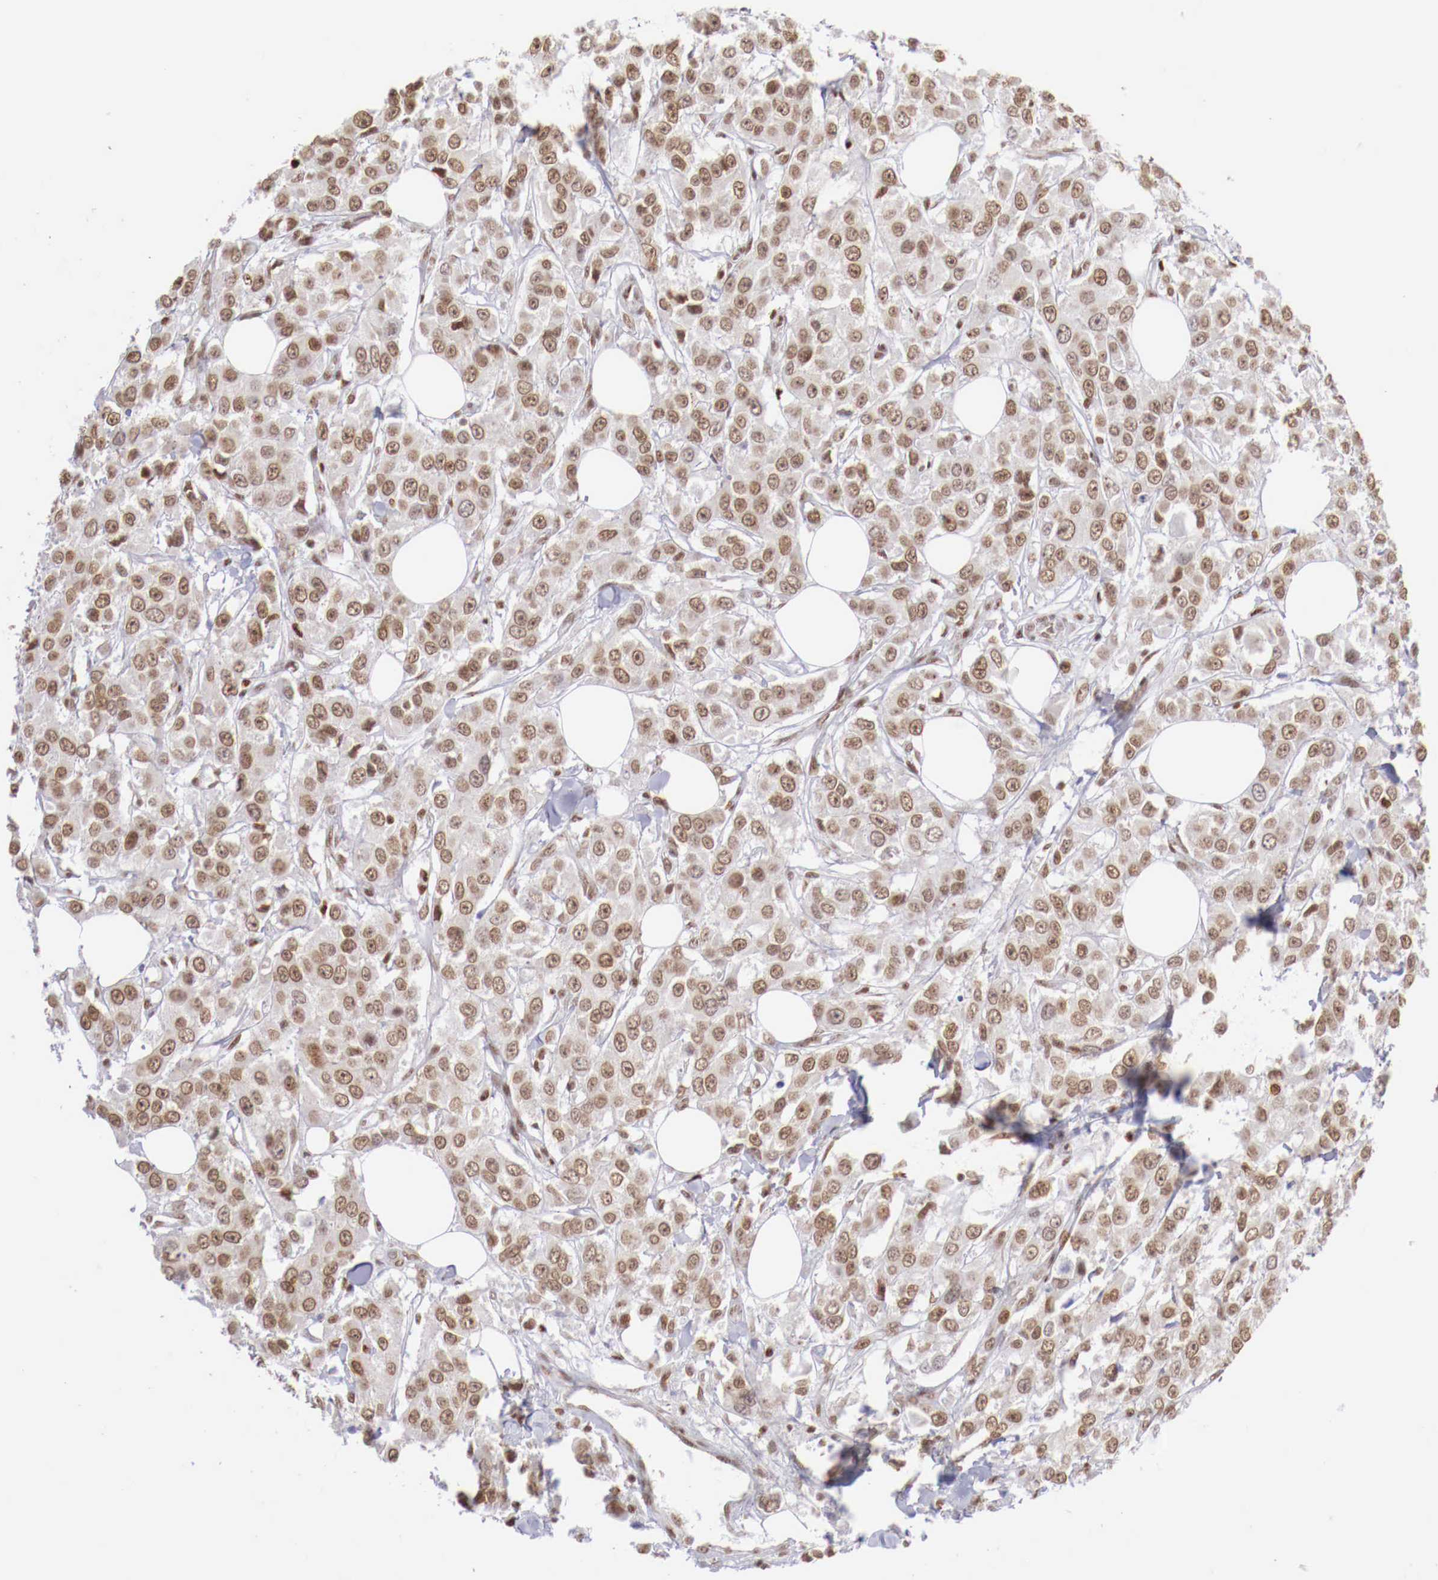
{"staining": {"intensity": "moderate", "quantity": ">75%", "location": "nuclear"}, "tissue": "breast cancer", "cell_type": "Tumor cells", "image_type": "cancer", "snomed": [{"axis": "morphology", "description": "Duct carcinoma"}, {"axis": "topography", "description": "Breast"}], "caption": "Invasive ductal carcinoma (breast) stained for a protein displays moderate nuclear positivity in tumor cells. (DAB = brown stain, brightfield microscopy at high magnification).", "gene": "MAX", "patient": {"sex": "female", "age": 58}}